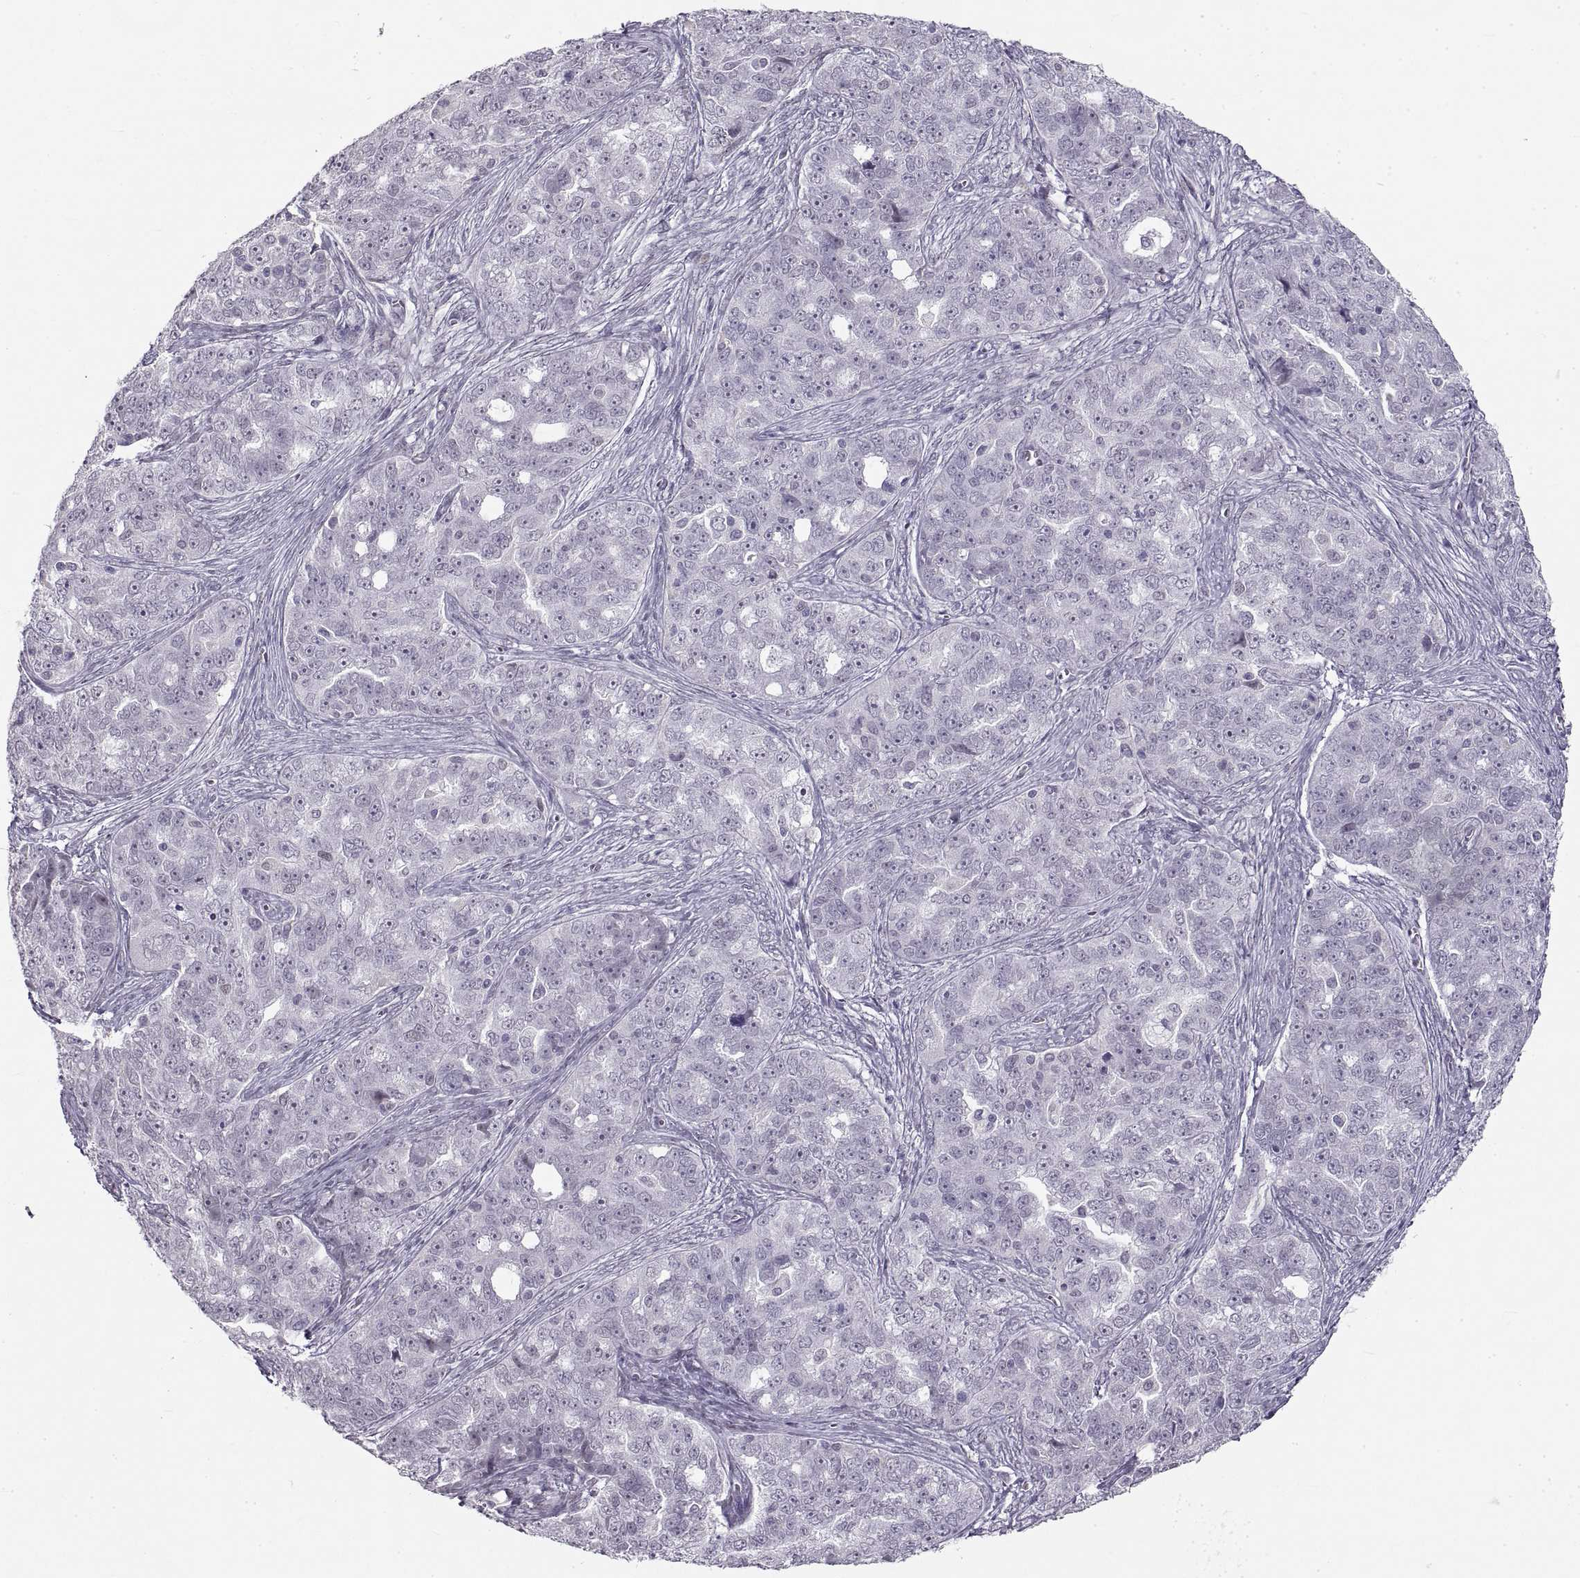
{"staining": {"intensity": "negative", "quantity": "none", "location": "none"}, "tissue": "ovarian cancer", "cell_type": "Tumor cells", "image_type": "cancer", "snomed": [{"axis": "morphology", "description": "Cystadenocarcinoma, serous, NOS"}, {"axis": "topography", "description": "Ovary"}], "caption": "Ovarian cancer stained for a protein using IHC reveals no staining tumor cells.", "gene": "NANOS3", "patient": {"sex": "female", "age": 51}}